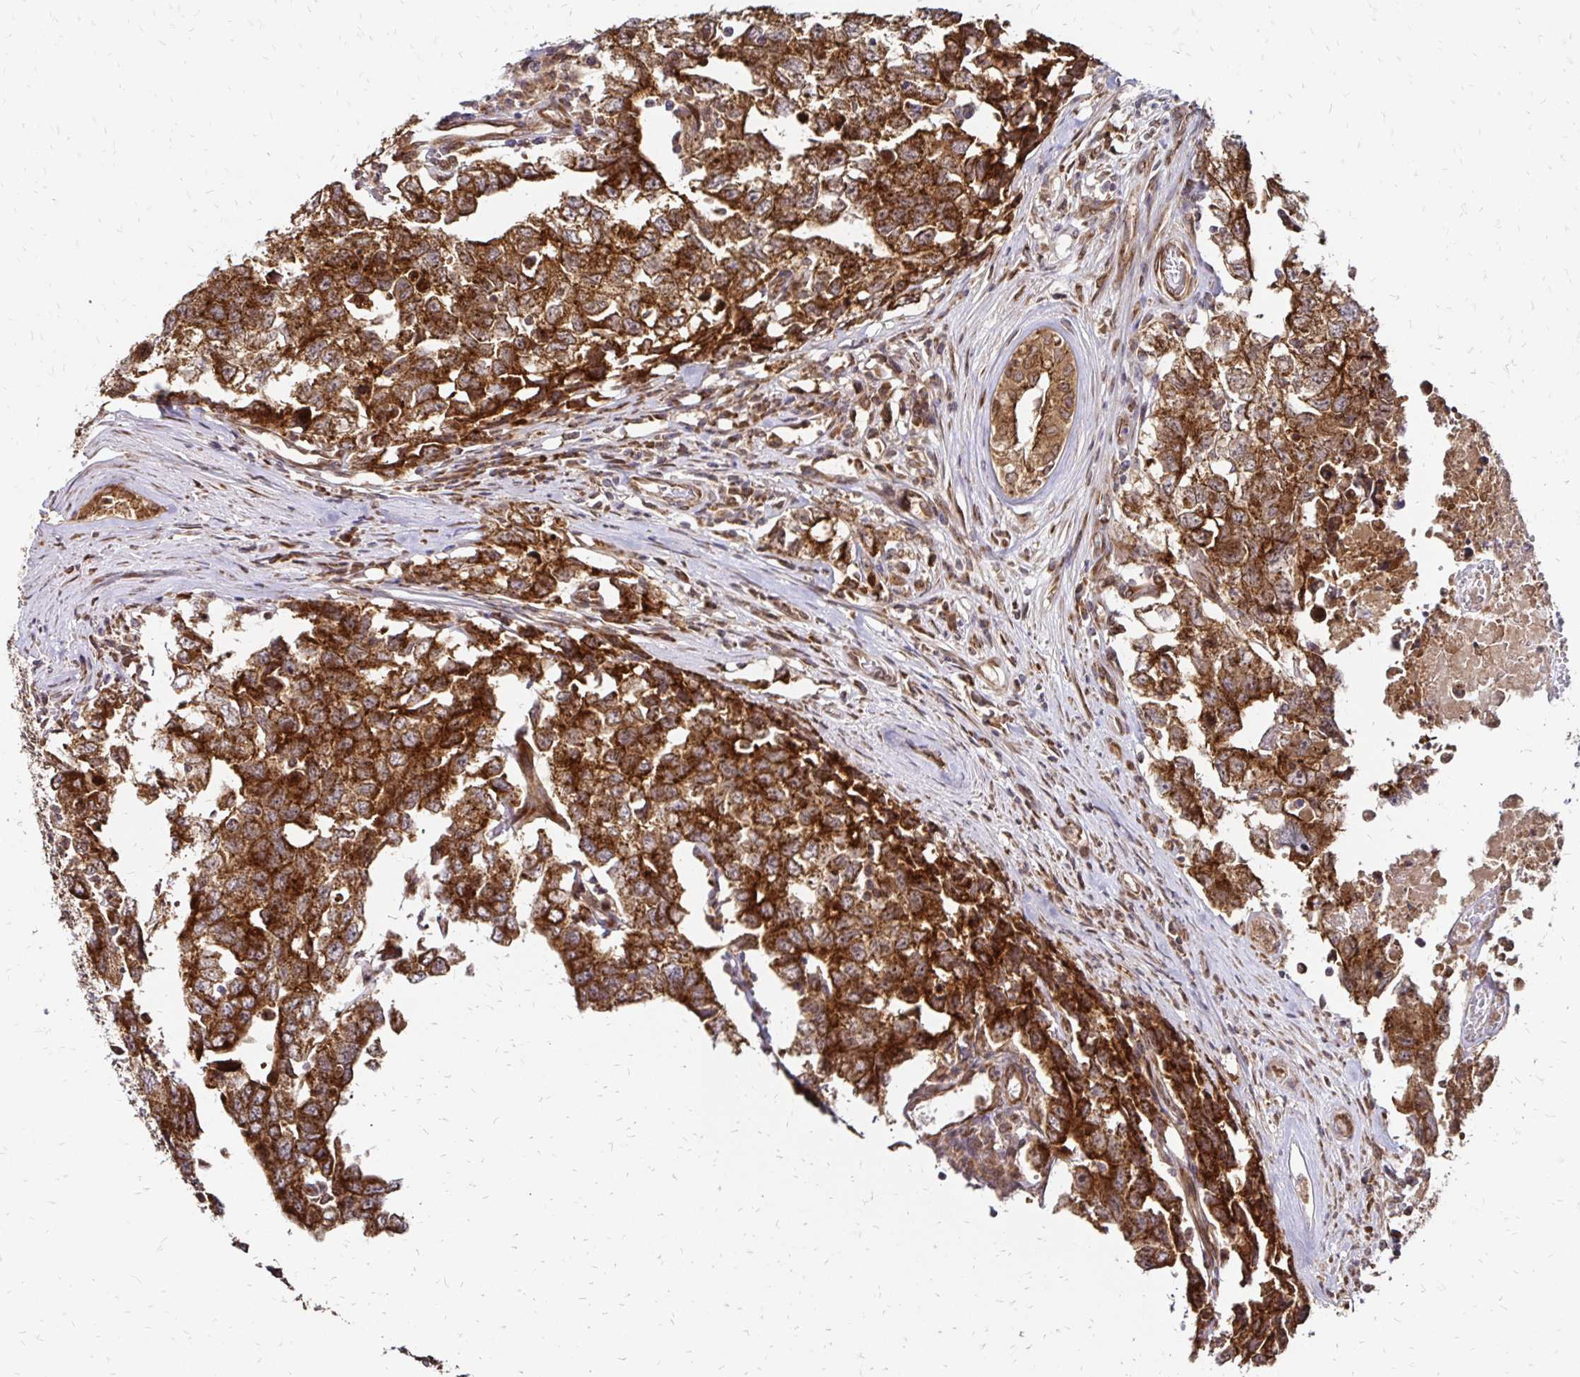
{"staining": {"intensity": "strong", "quantity": ">75%", "location": "cytoplasmic/membranous"}, "tissue": "testis cancer", "cell_type": "Tumor cells", "image_type": "cancer", "snomed": [{"axis": "morphology", "description": "Carcinoma, Embryonal, NOS"}, {"axis": "topography", "description": "Testis"}], "caption": "Embryonal carcinoma (testis) tissue exhibits strong cytoplasmic/membranous expression in approximately >75% of tumor cells", "gene": "ZW10", "patient": {"sex": "male", "age": 22}}